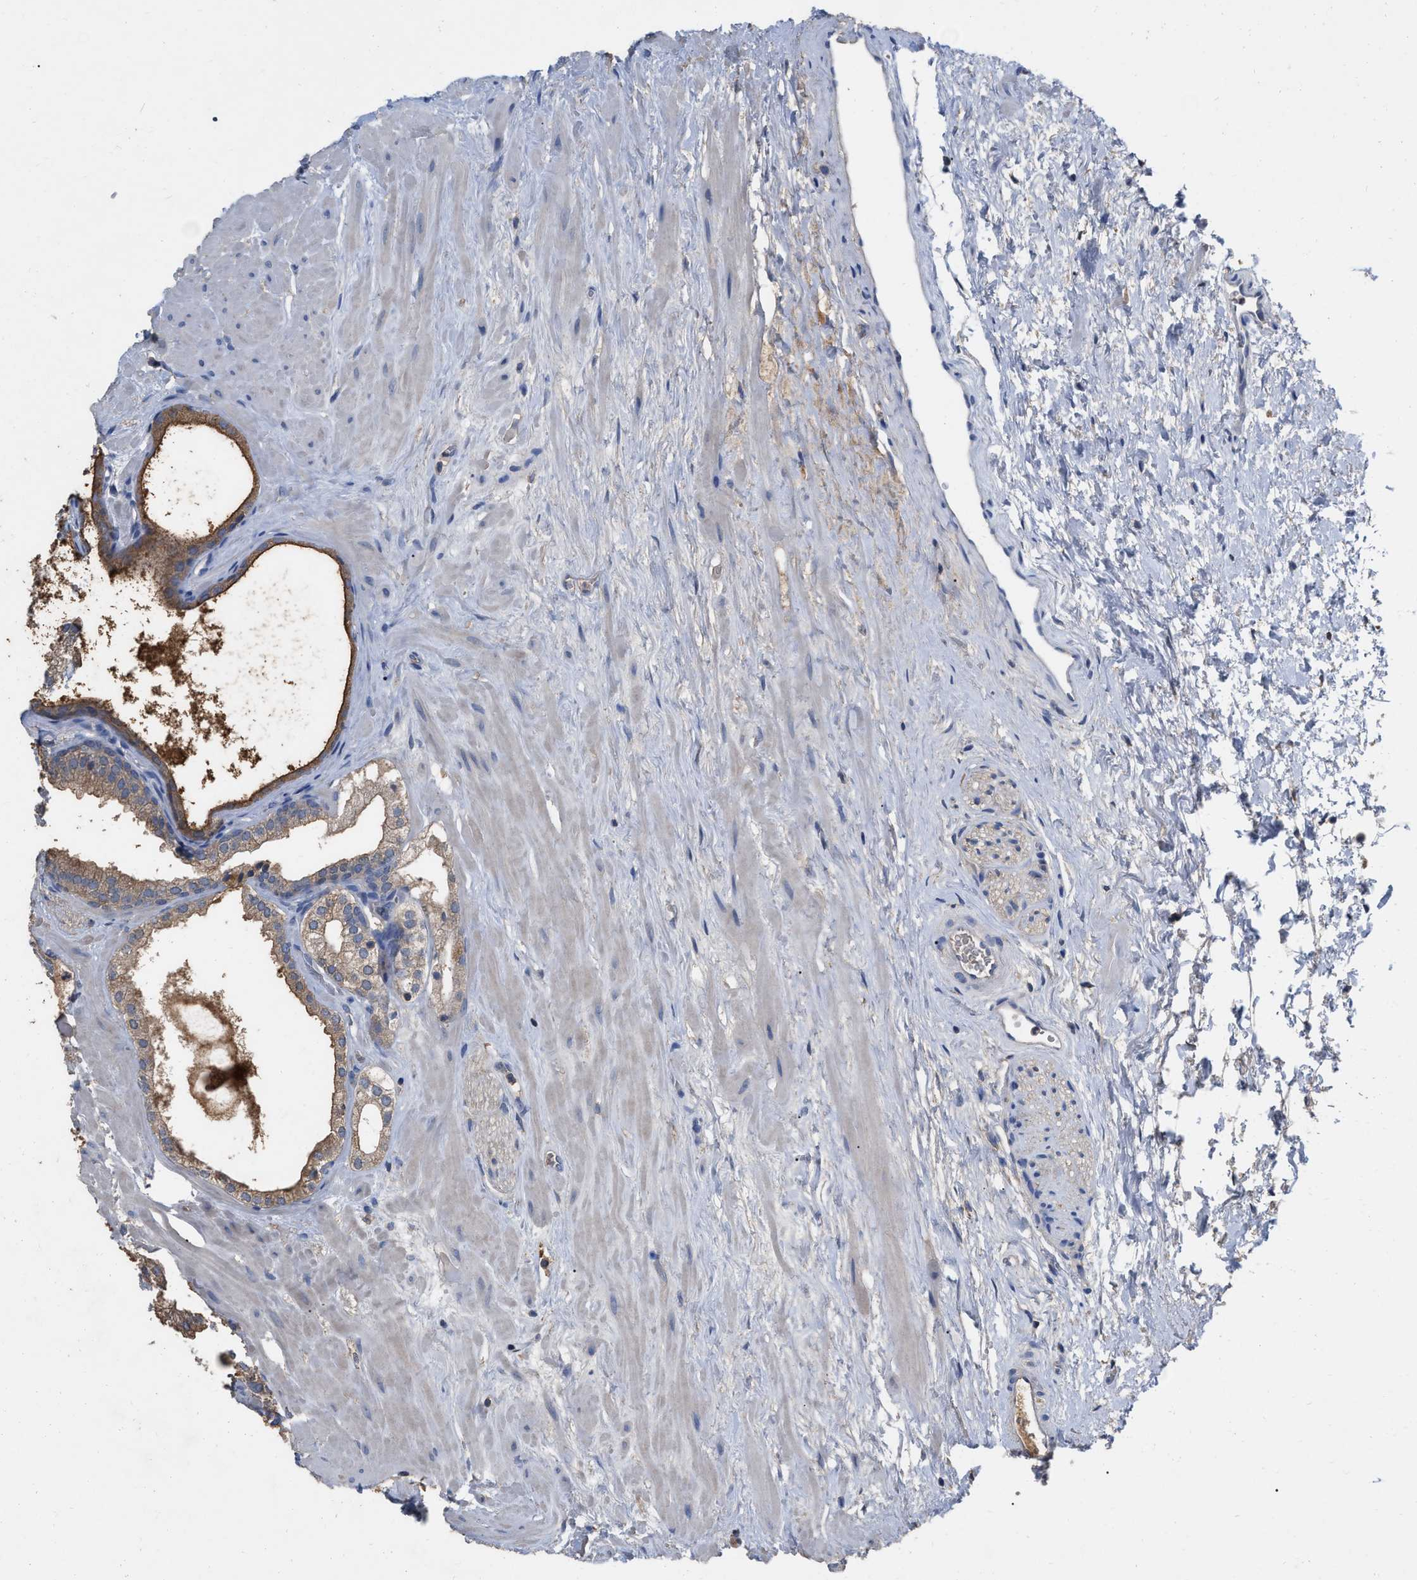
{"staining": {"intensity": "moderate", "quantity": ">75%", "location": "cytoplasmic/membranous"}, "tissue": "prostate", "cell_type": "Glandular cells", "image_type": "normal", "snomed": [{"axis": "morphology", "description": "Normal tissue, NOS"}, {"axis": "morphology", "description": "Urothelial carcinoma, Low grade"}, {"axis": "topography", "description": "Urinary bladder"}, {"axis": "topography", "description": "Prostate"}], "caption": "Human prostate stained with a brown dye shows moderate cytoplasmic/membranous positive staining in about >75% of glandular cells.", "gene": "GPR179", "patient": {"sex": "male", "age": 60}}